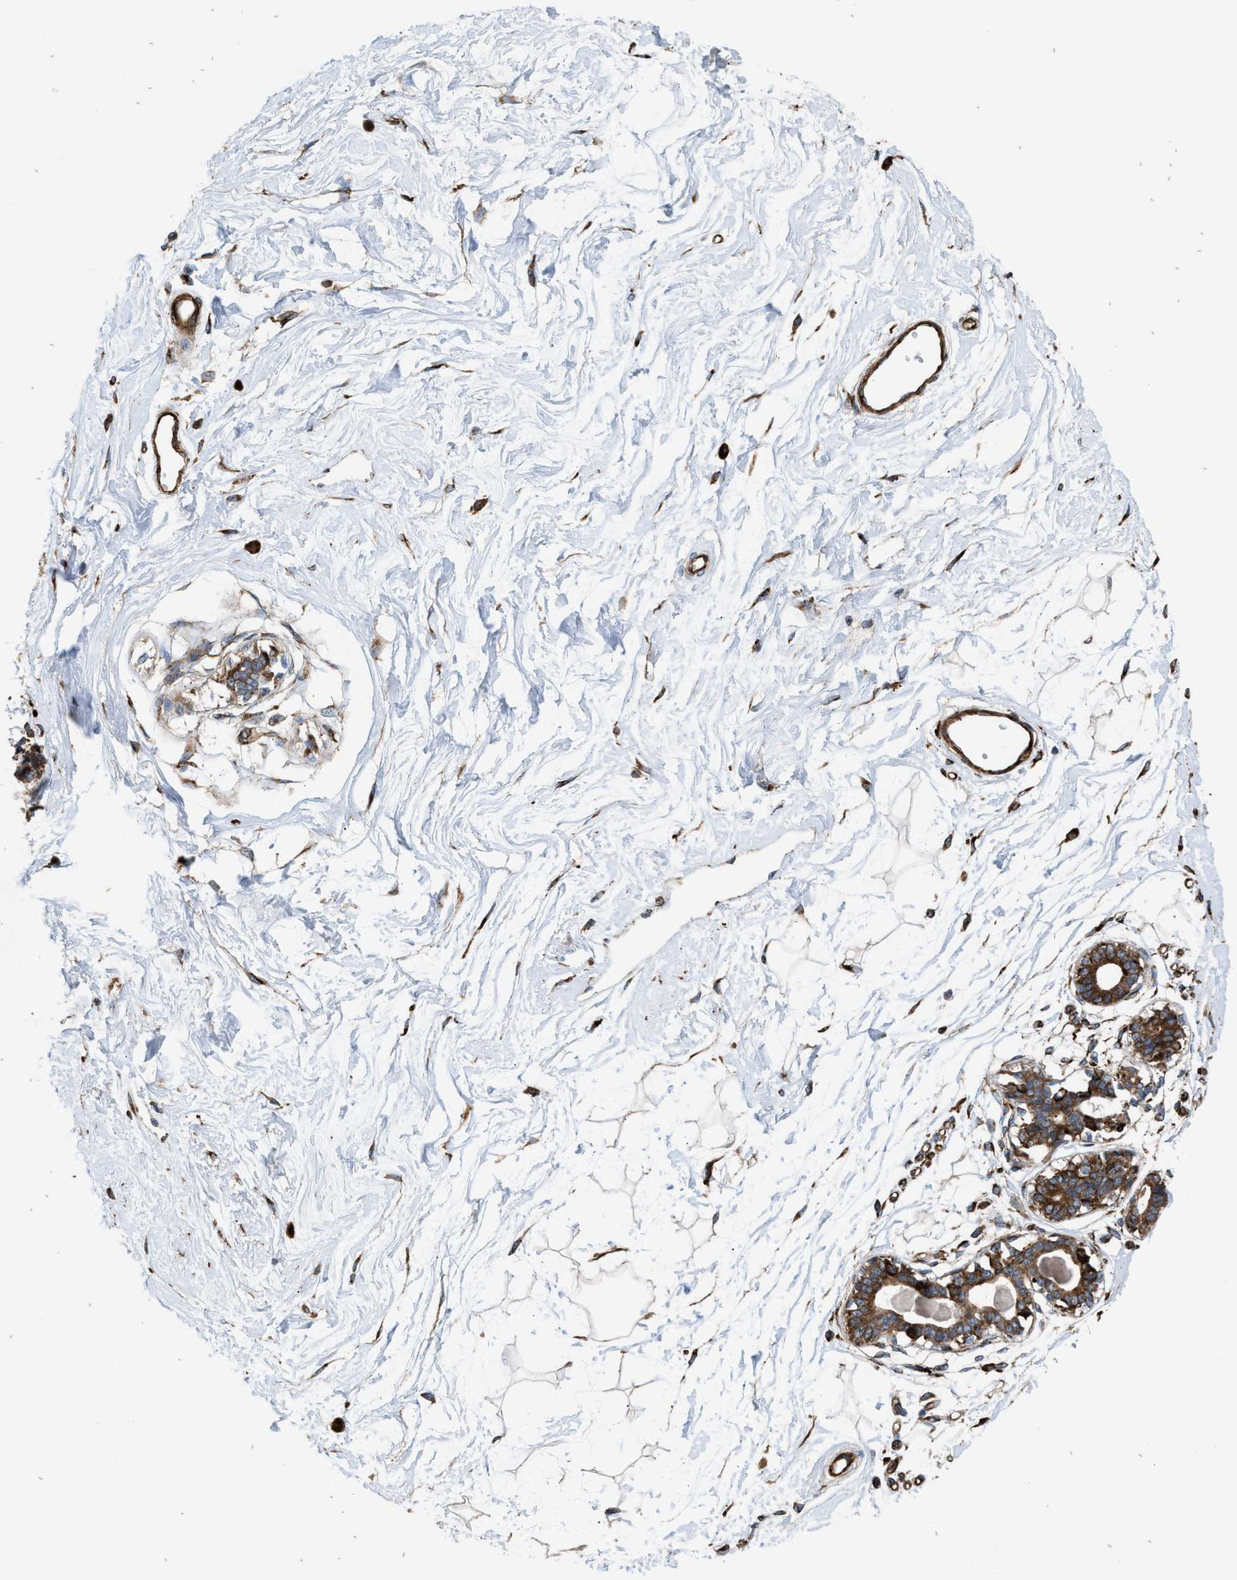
{"staining": {"intensity": "negative", "quantity": "none", "location": "none"}, "tissue": "breast", "cell_type": "Adipocytes", "image_type": "normal", "snomed": [{"axis": "morphology", "description": "Normal tissue, NOS"}, {"axis": "topography", "description": "Breast"}], "caption": "This is an immunohistochemistry (IHC) photomicrograph of benign breast. There is no expression in adipocytes.", "gene": "EGLN1", "patient": {"sex": "female", "age": 45}}